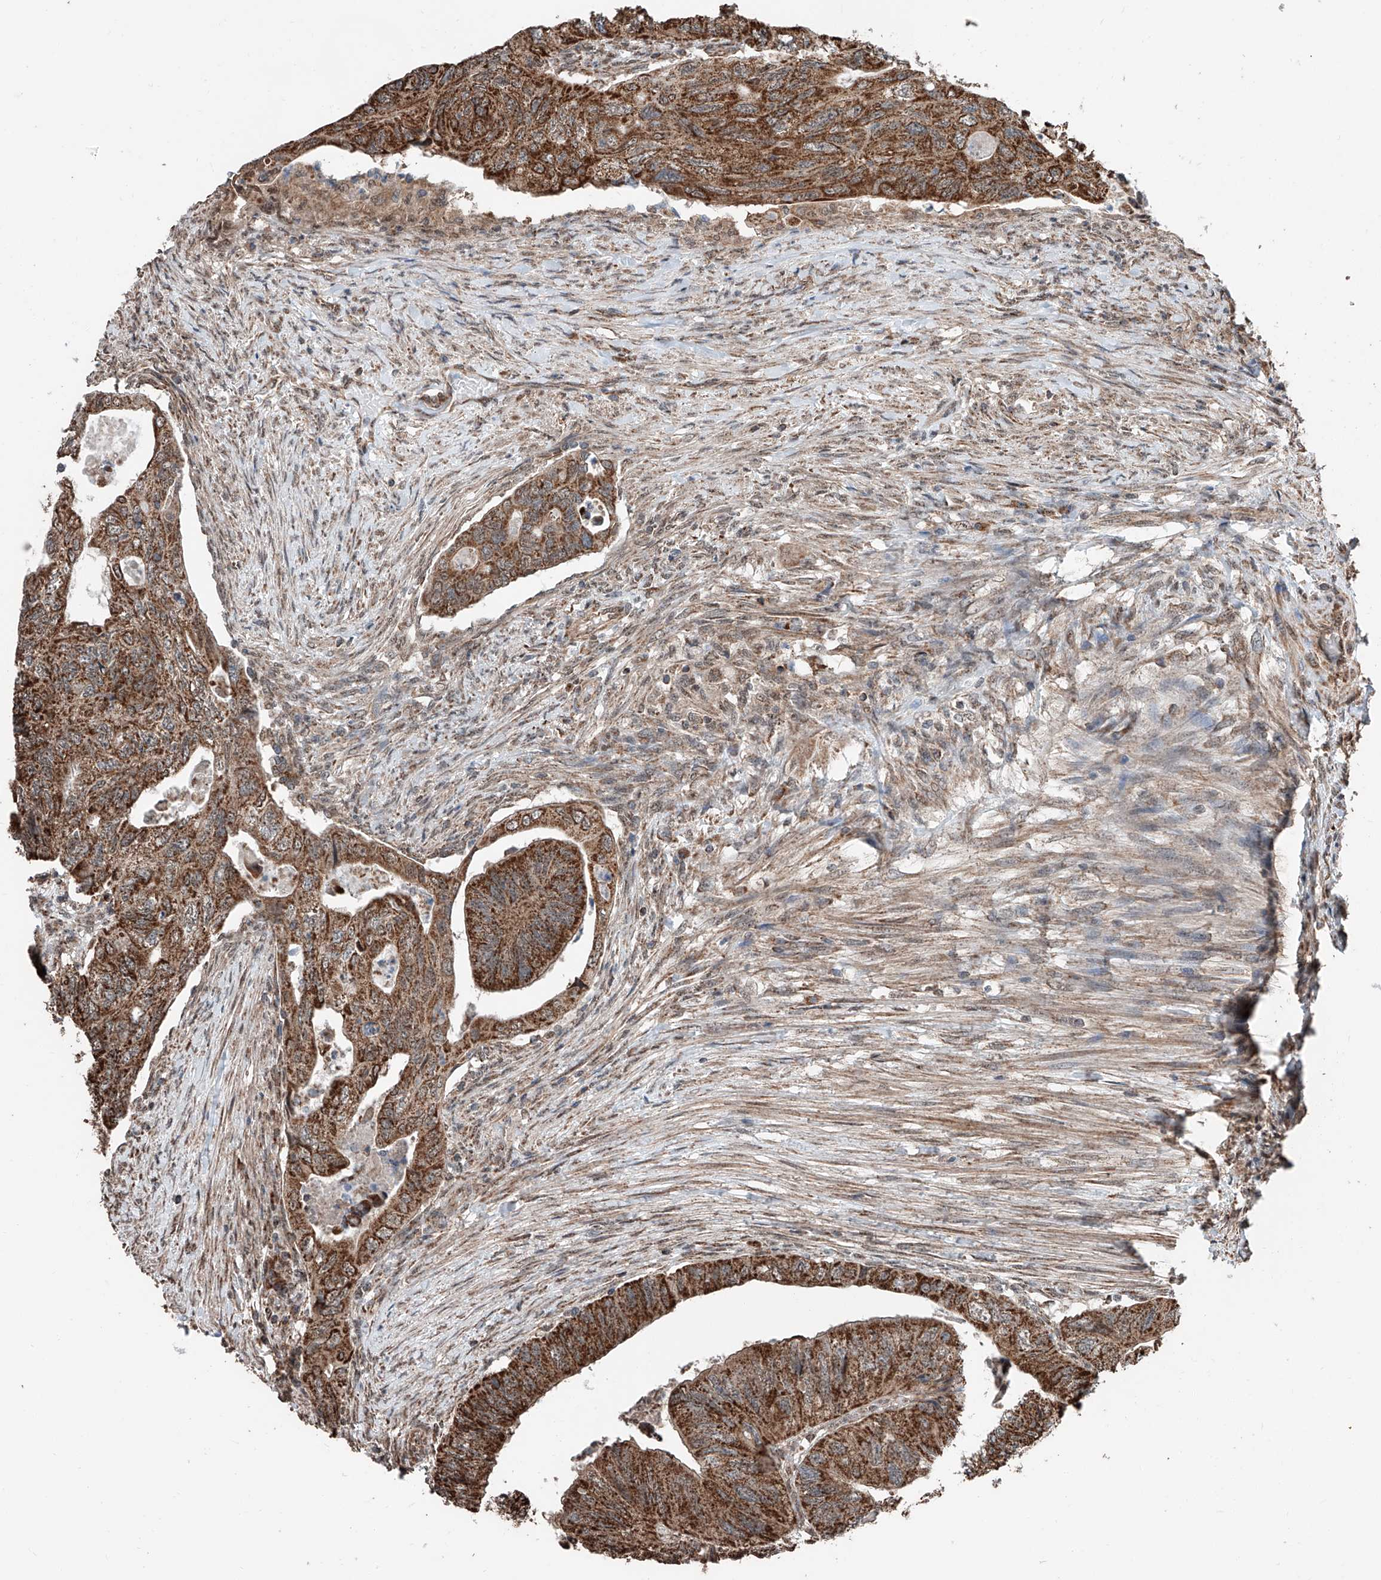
{"staining": {"intensity": "strong", "quantity": ">75%", "location": "cytoplasmic/membranous"}, "tissue": "colorectal cancer", "cell_type": "Tumor cells", "image_type": "cancer", "snomed": [{"axis": "morphology", "description": "Adenocarcinoma, NOS"}, {"axis": "topography", "description": "Rectum"}], "caption": "Immunohistochemical staining of human adenocarcinoma (colorectal) demonstrates strong cytoplasmic/membranous protein staining in about >75% of tumor cells.", "gene": "ZNF445", "patient": {"sex": "male", "age": 63}}